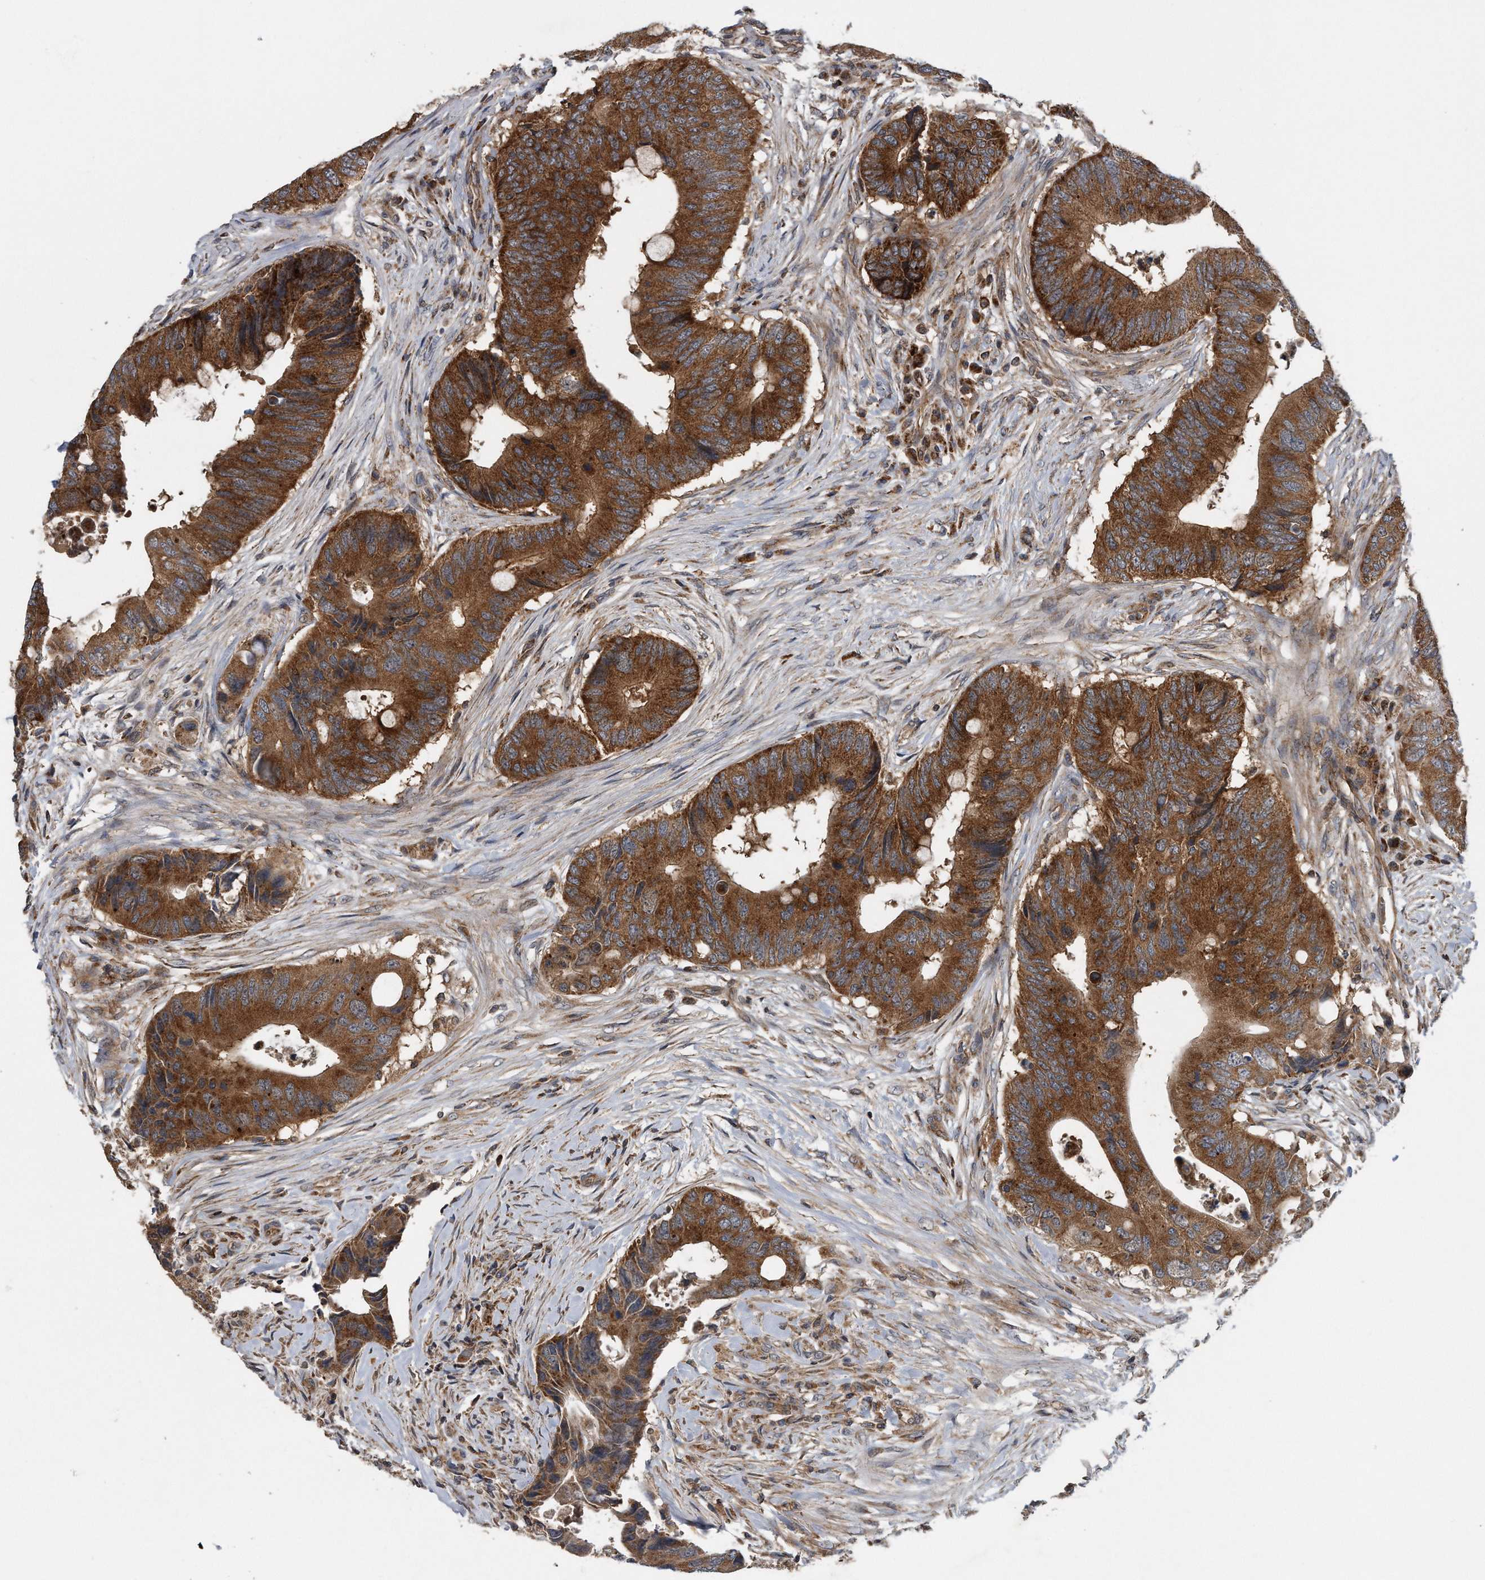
{"staining": {"intensity": "strong", "quantity": ">75%", "location": "cytoplasmic/membranous"}, "tissue": "colorectal cancer", "cell_type": "Tumor cells", "image_type": "cancer", "snomed": [{"axis": "morphology", "description": "Adenocarcinoma, NOS"}, {"axis": "topography", "description": "Colon"}], "caption": "Immunohistochemical staining of human colorectal cancer (adenocarcinoma) displays strong cytoplasmic/membranous protein staining in approximately >75% of tumor cells.", "gene": "ALPK2", "patient": {"sex": "male", "age": 71}}